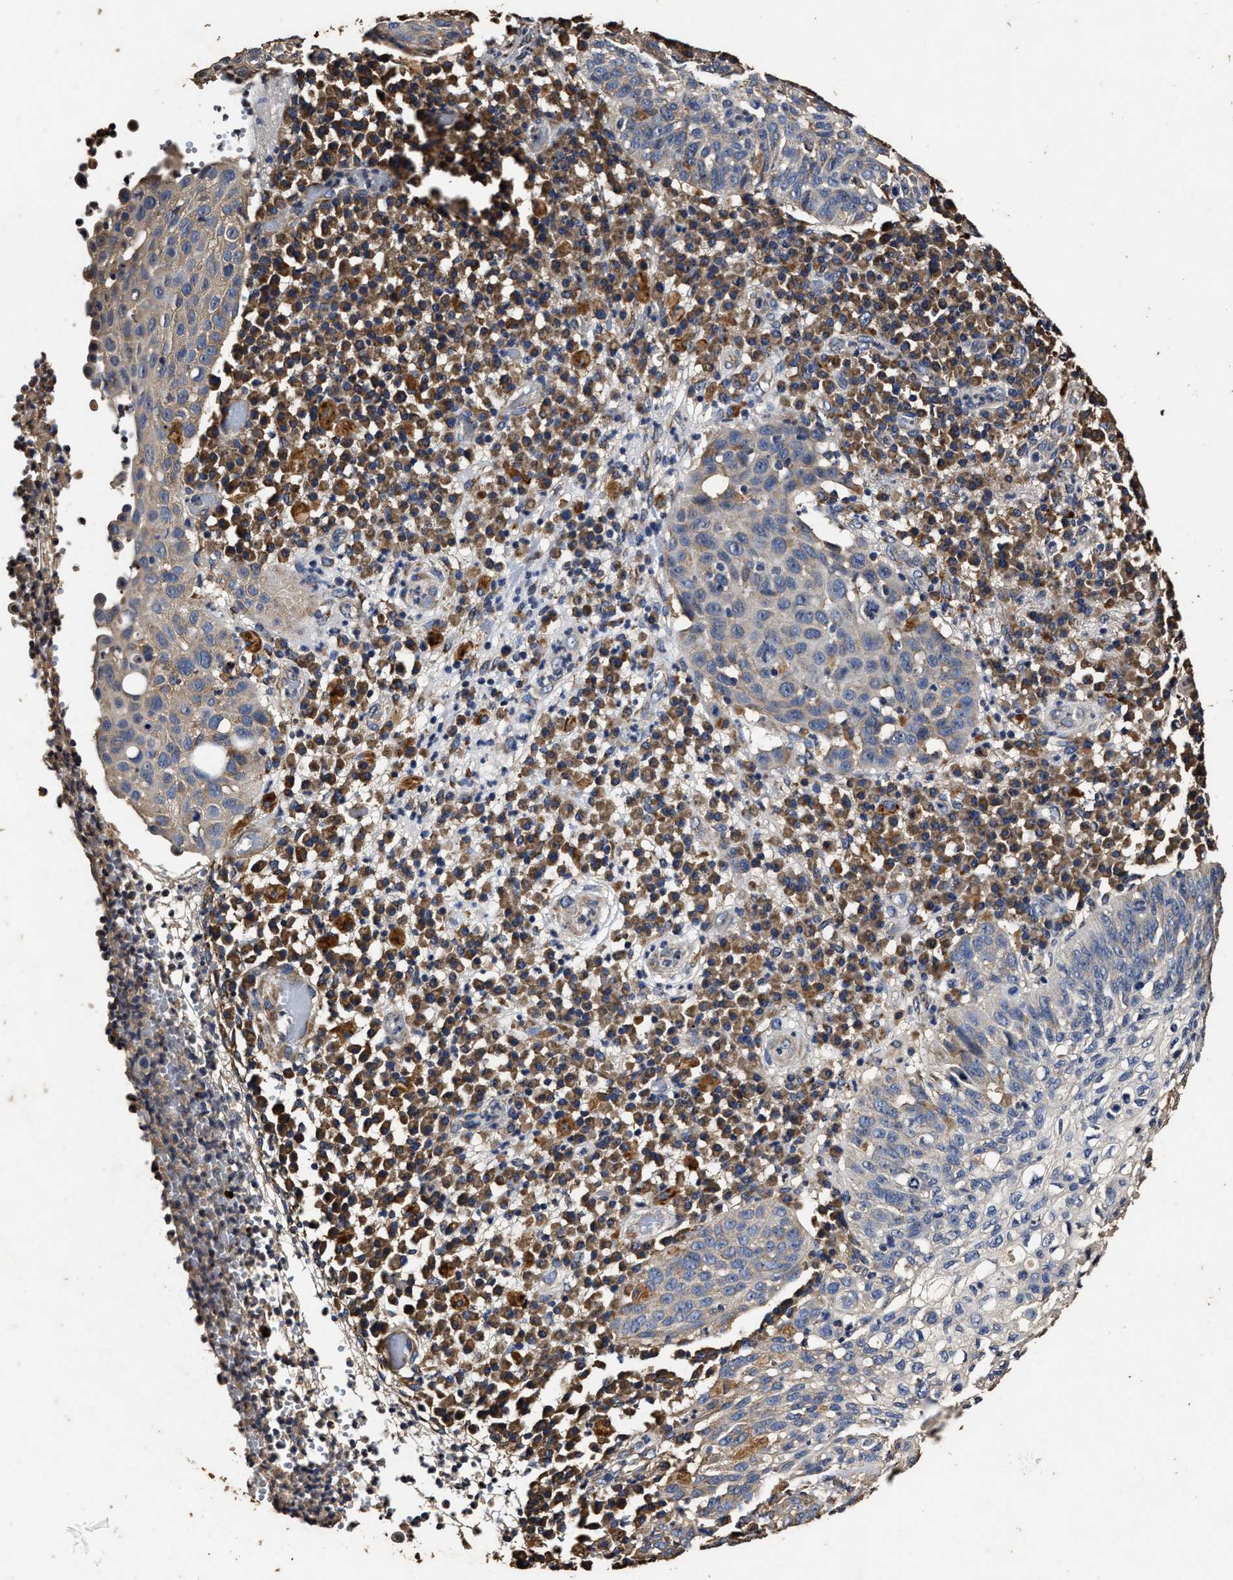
{"staining": {"intensity": "weak", "quantity": "<25%", "location": "cytoplasmic/membranous"}, "tissue": "skin cancer", "cell_type": "Tumor cells", "image_type": "cancer", "snomed": [{"axis": "morphology", "description": "Squamous cell carcinoma in situ, NOS"}, {"axis": "morphology", "description": "Squamous cell carcinoma, NOS"}, {"axis": "topography", "description": "Skin"}], "caption": "DAB (3,3'-diaminobenzidine) immunohistochemical staining of human skin cancer exhibits no significant positivity in tumor cells.", "gene": "PPM1K", "patient": {"sex": "male", "age": 93}}